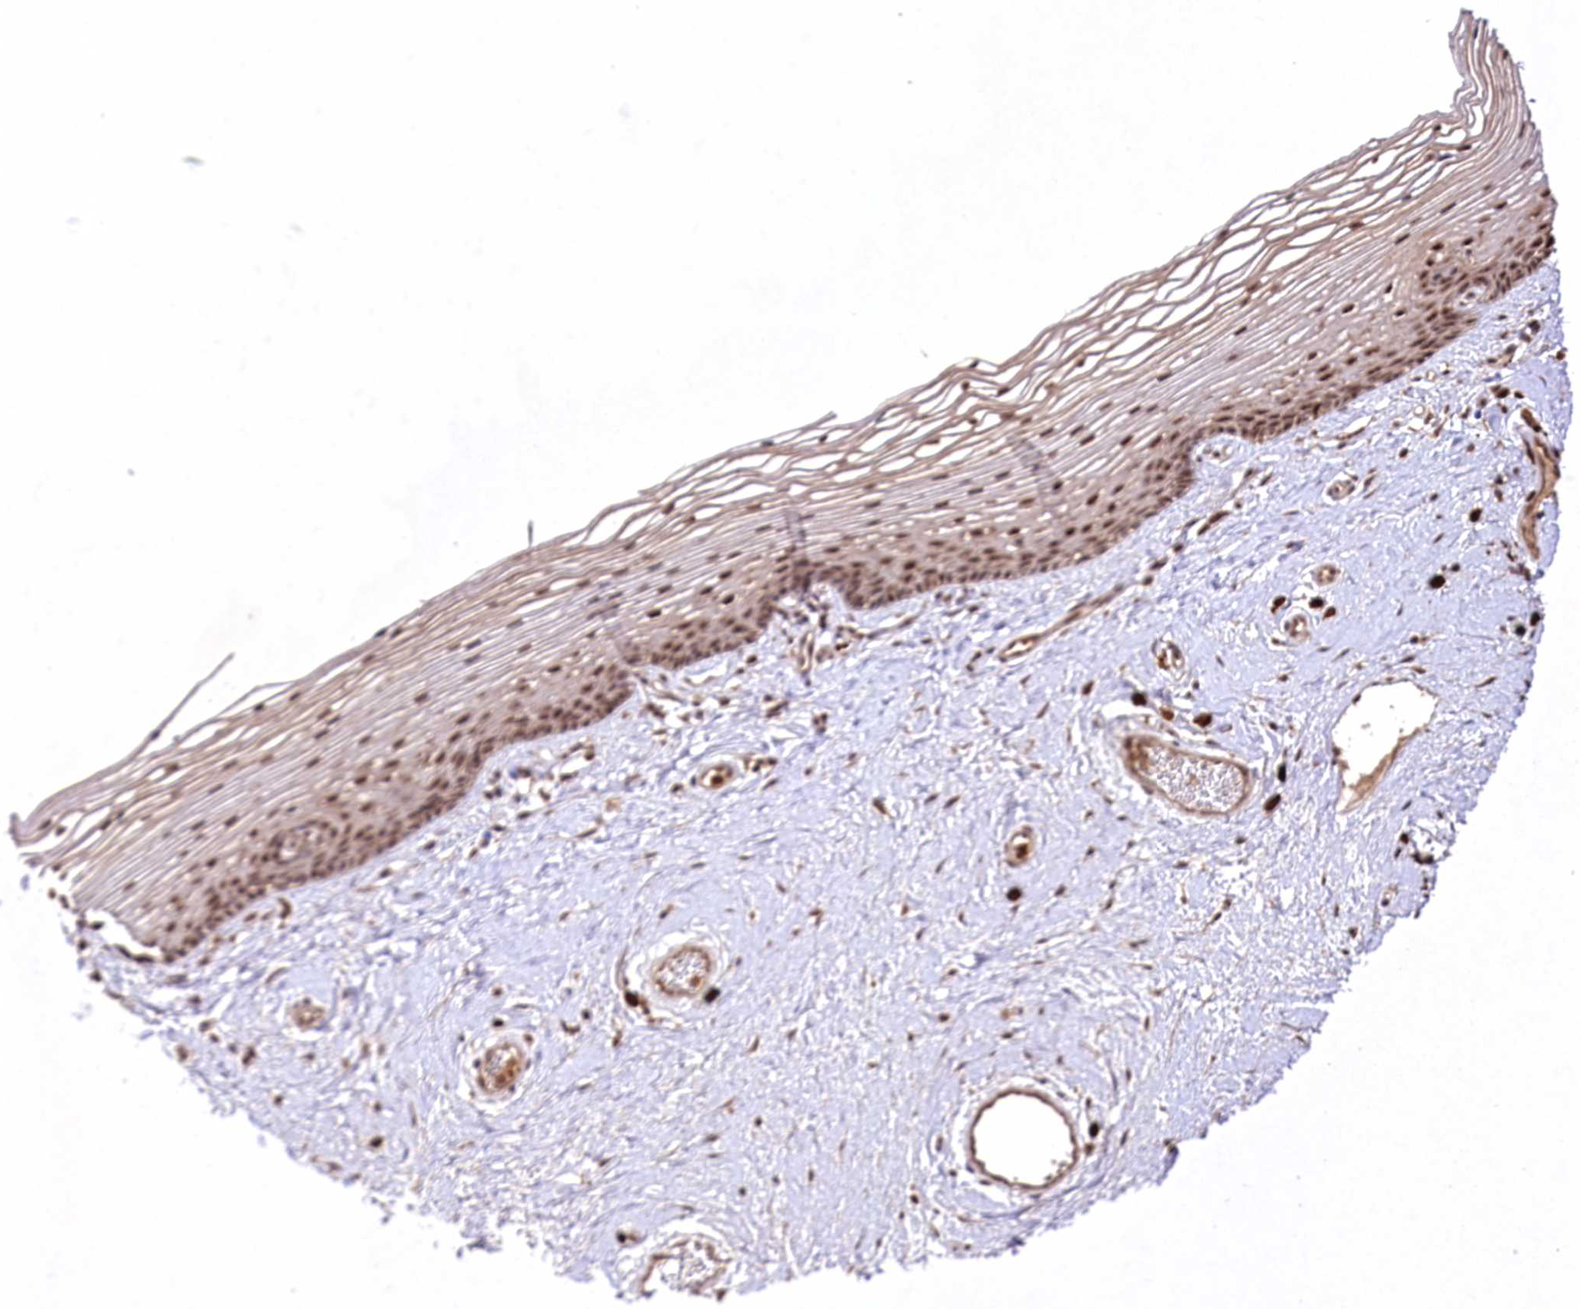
{"staining": {"intensity": "moderate", "quantity": ">75%", "location": "nuclear"}, "tissue": "vagina", "cell_type": "Squamous epithelial cells", "image_type": "normal", "snomed": [{"axis": "morphology", "description": "Normal tissue, NOS"}, {"axis": "topography", "description": "Vagina"}], "caption": "Protein expression analysis of unremarkable human vagina reveals moderate nuclear expression in about >75% of squamous epithelial cells. (IHC, brightfield microscopy, high magnification).", "gene": "PYROXD1", "patient": {"sex": "female", "age": 46}}